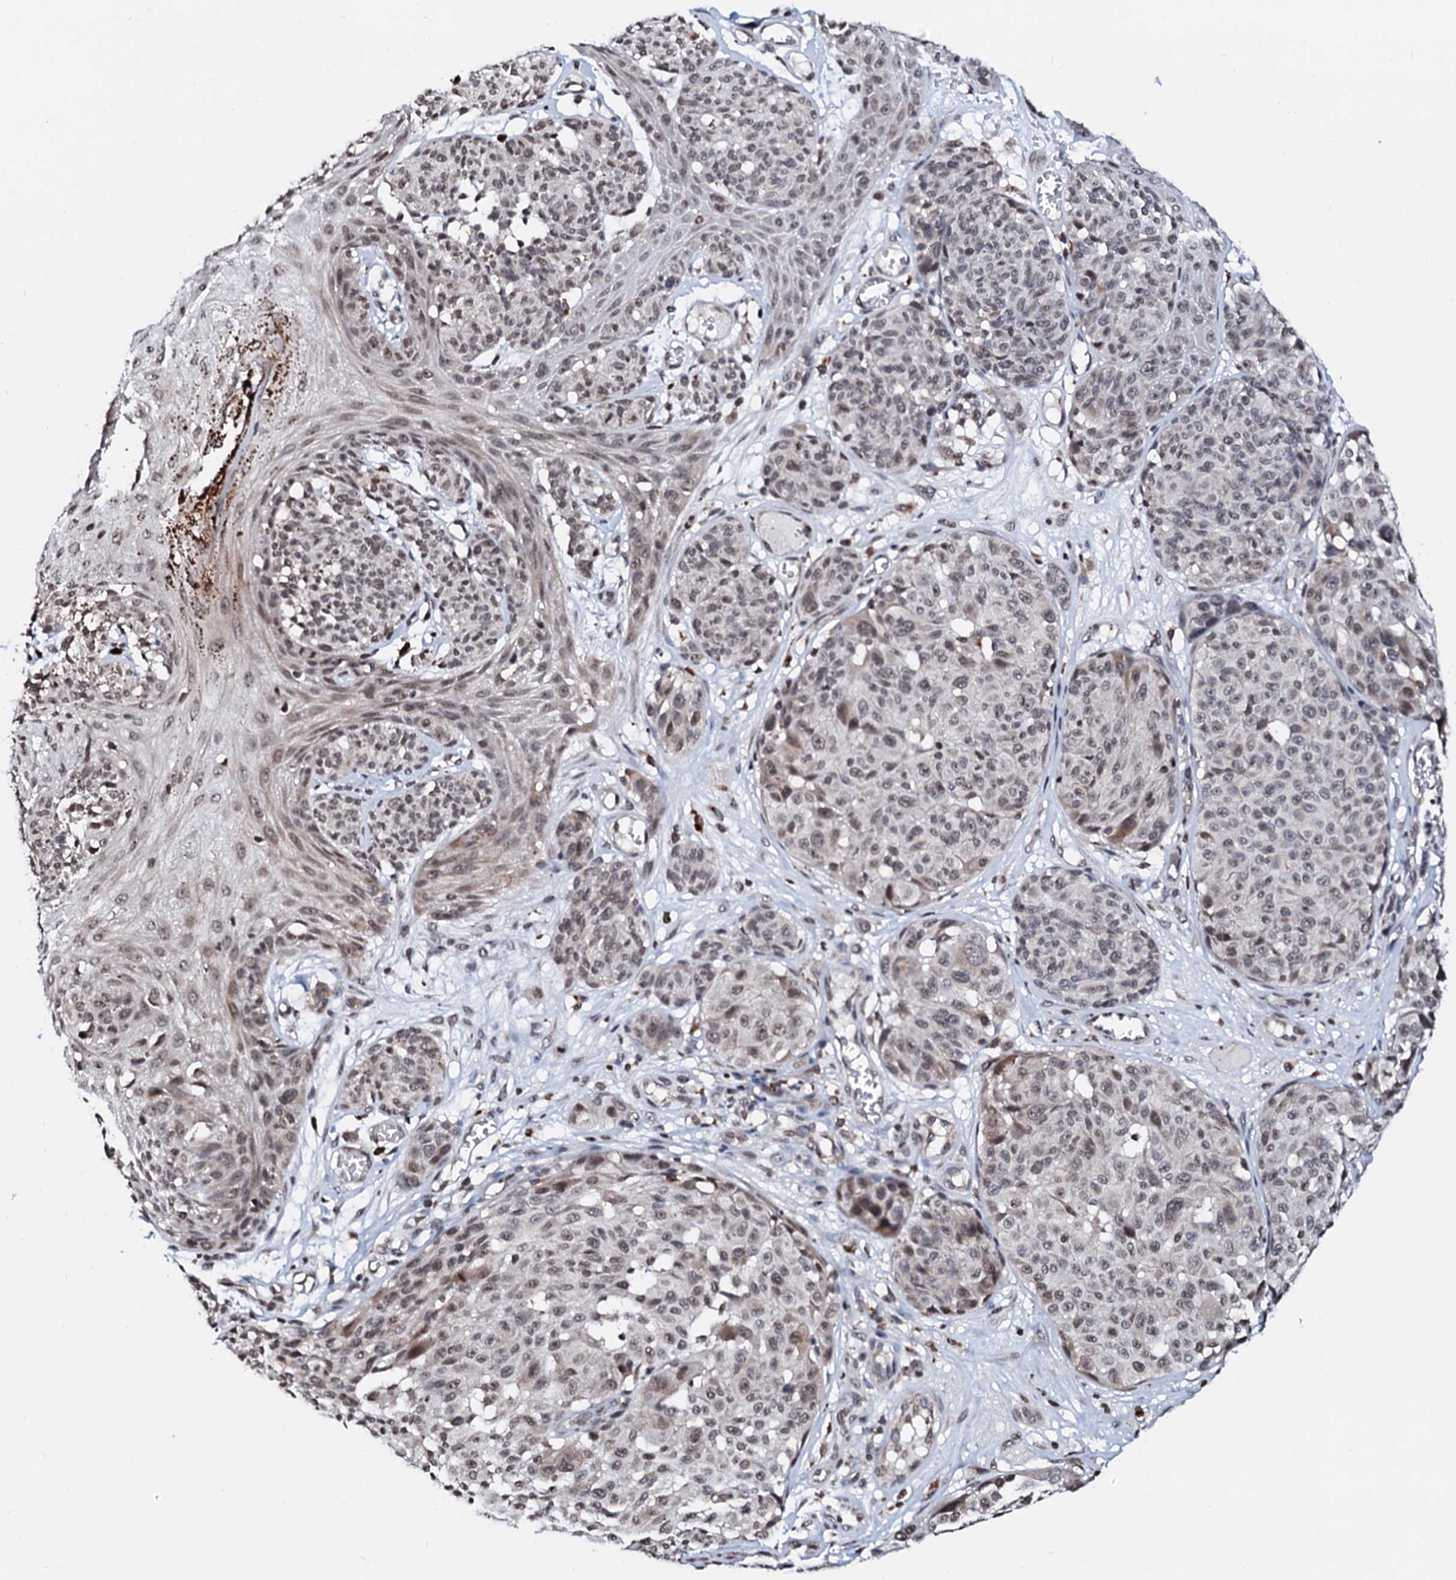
{"staining": {"intensity": "moderate", "quantity": "25%-75%", "location": "cytoplasmic/membranous,nuclear"}, "tissue": "melanoma", "cell_type": "Tumor cells", "image_type": "cancer", "snomed": [{"axis": "morphology", "description": "Malignant melanoma, NOS"}, {"axis": "topography", "description": "Skin"}], "caption": "Tumor cells exhibit moderate cytoplasmic/membranous and nuclear positivity in about 25%-75% of cells in melanoma. (brown staining indicates protein expression, while blue staining denotes nuclei).", "gene": "LSM11", "patient": {"sex": "male", "age": 83}}